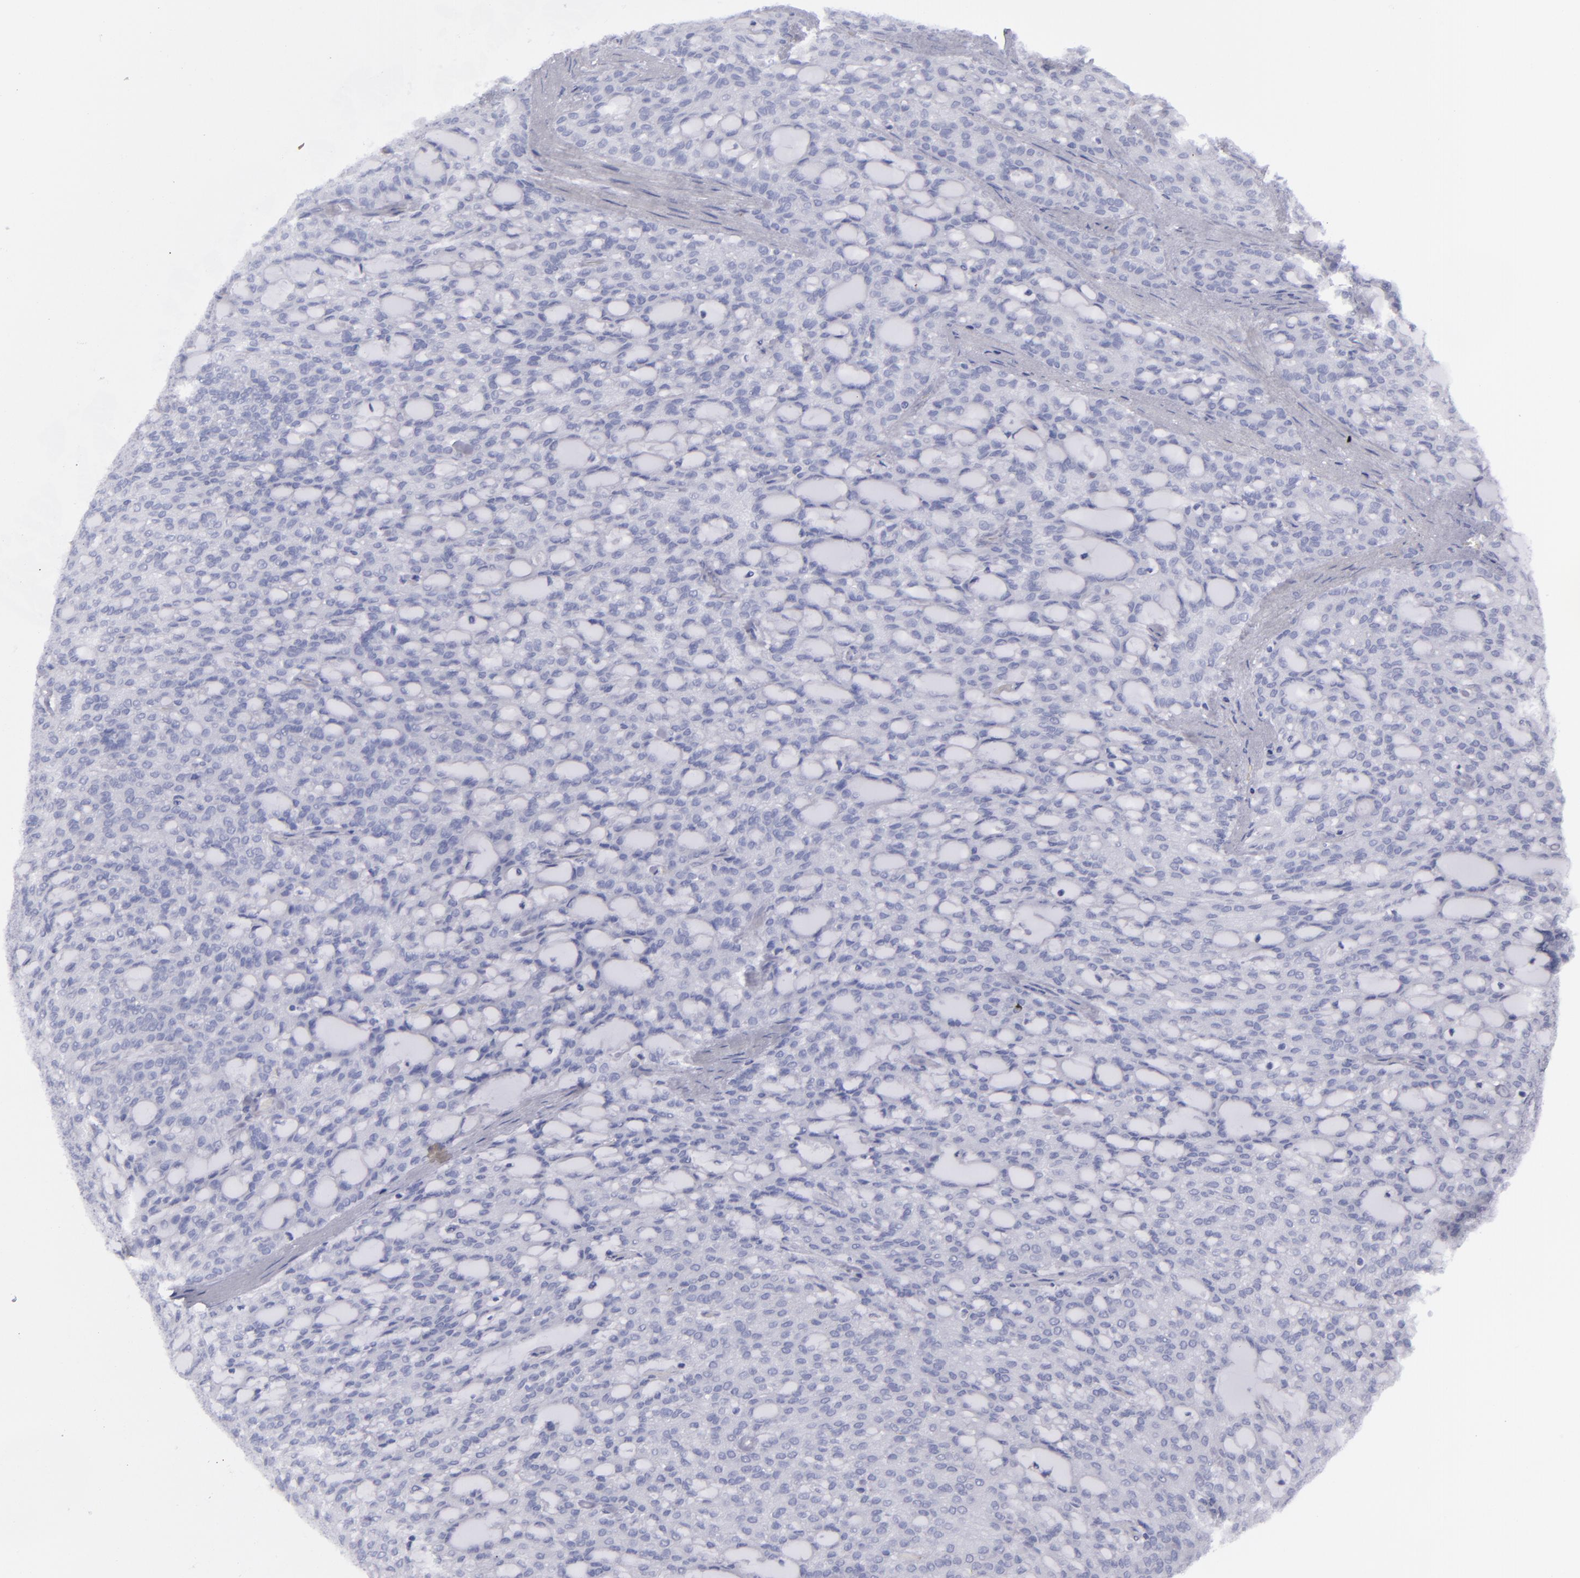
{"staining": {"intensity": "negative", "quantity": "none", "location": "none"}, "tissue": "renal cancer", "cell_type": "Tumor cells", "image_type": "cancer", "snomed": [{"axis": "morphology", "description": "Adenocarcinoma, NOS"}, {"axis": "topography", "description": "Kidney"}], "caption": "Immunohistochemistry (IHC) photomicrograph of renal adenocarcinoma stained for a protein (brown), which reveals no positivity in tumor cells.", "gene": "CD22", "patient": {"sex": "male", "age": 63}}